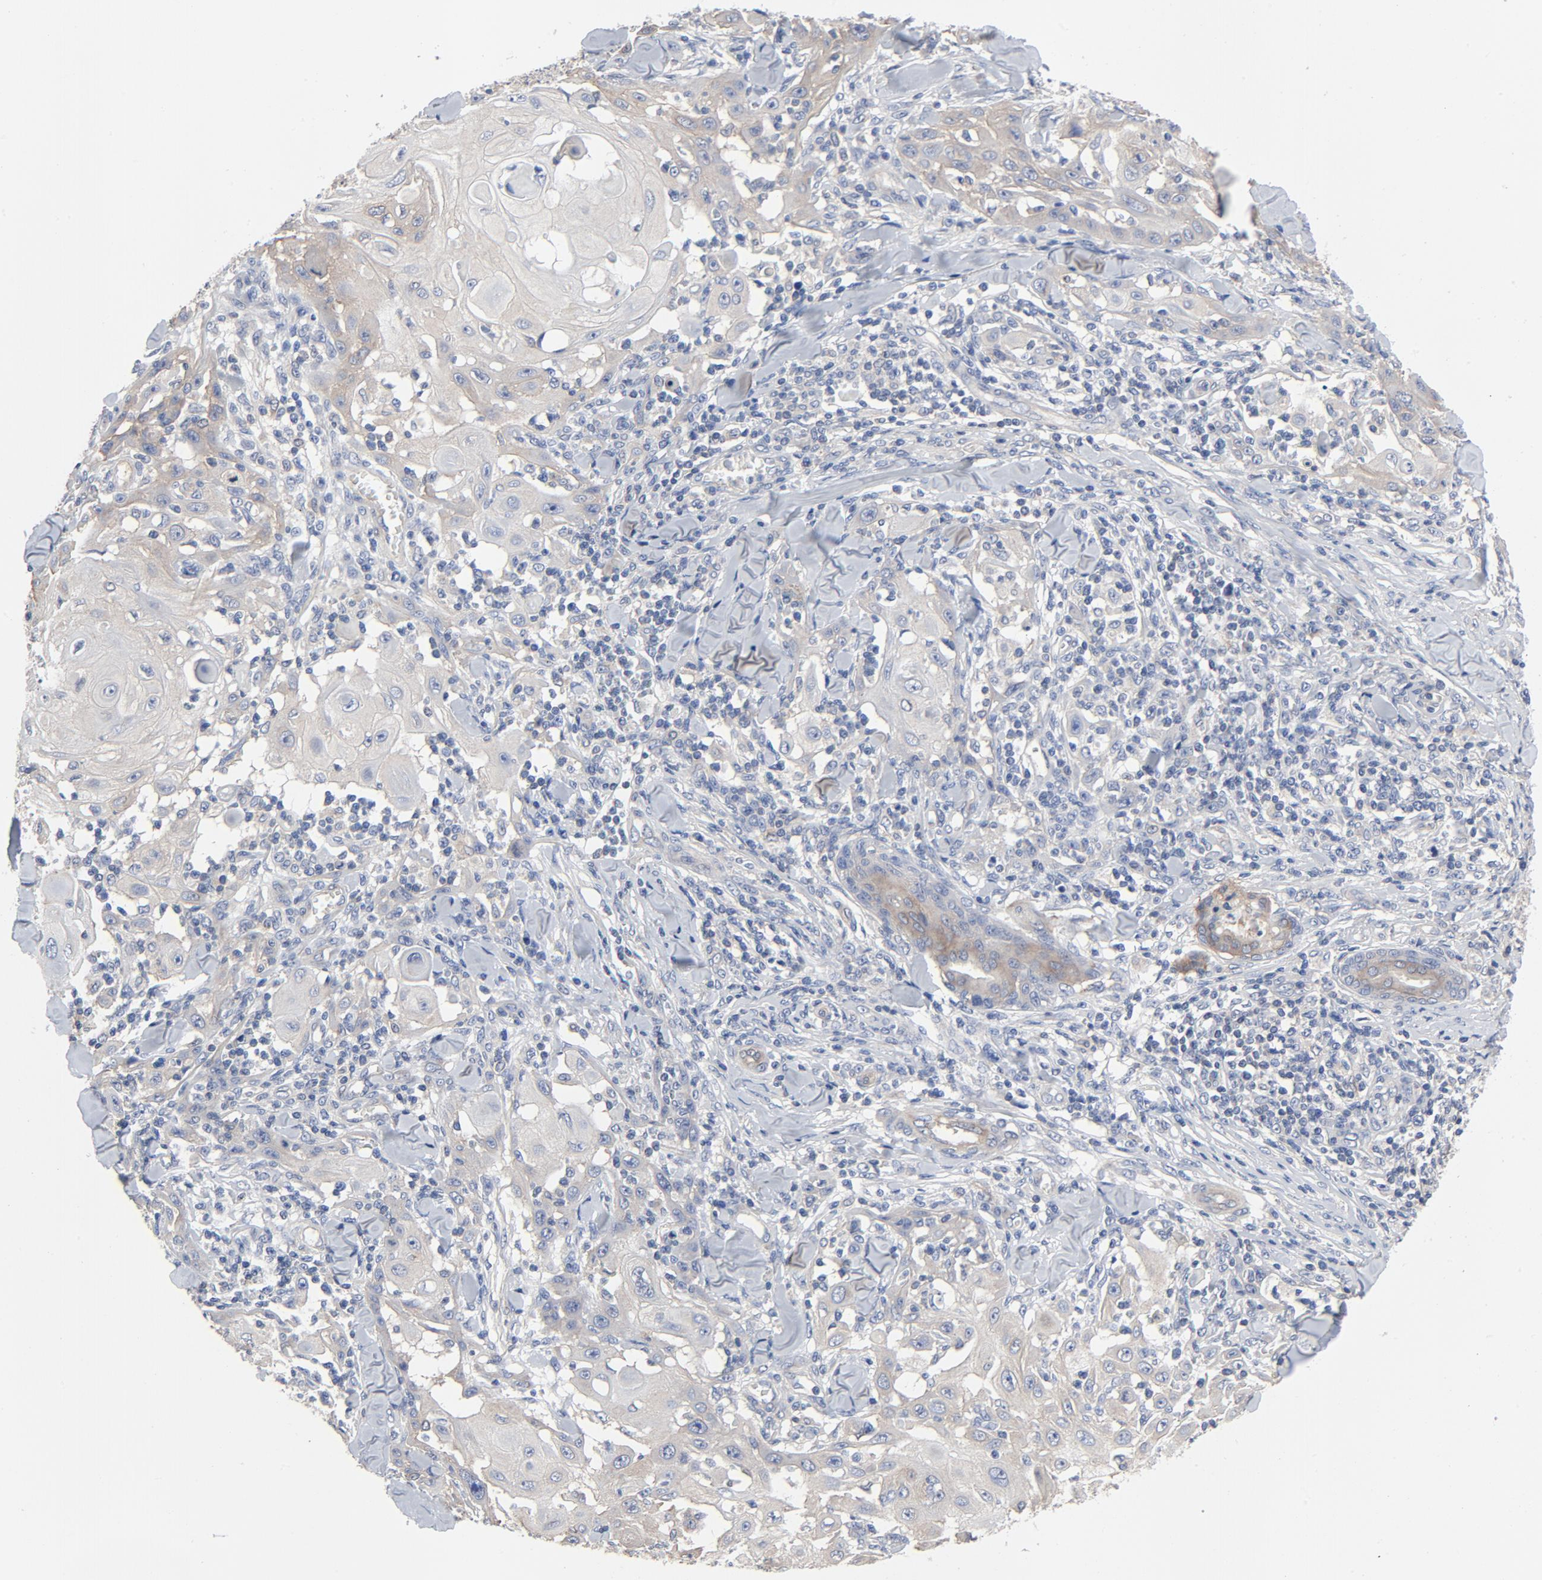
{"staining": {"intensity": "moderate", "quantity": "25%-75%", "location": "cytoplasmic/membranous"}, "tissue": "skin cancer", "cell_type": "Tumor cells", "image_type": "cancer", "snomed": [{"axis": "morphology", "description": "Squamous cell carcinoma, NOS"}, {"axis": "topography", "description": "Skin"}], "caption": "Moderate cytoplasmic/membranous staining for a protein is present in about 25%-75% of tumor cells of skin squamous cell carcinoma using IHC.", "gene": "DYNLT3", "patient": {"sex": "male", "age": 24}}